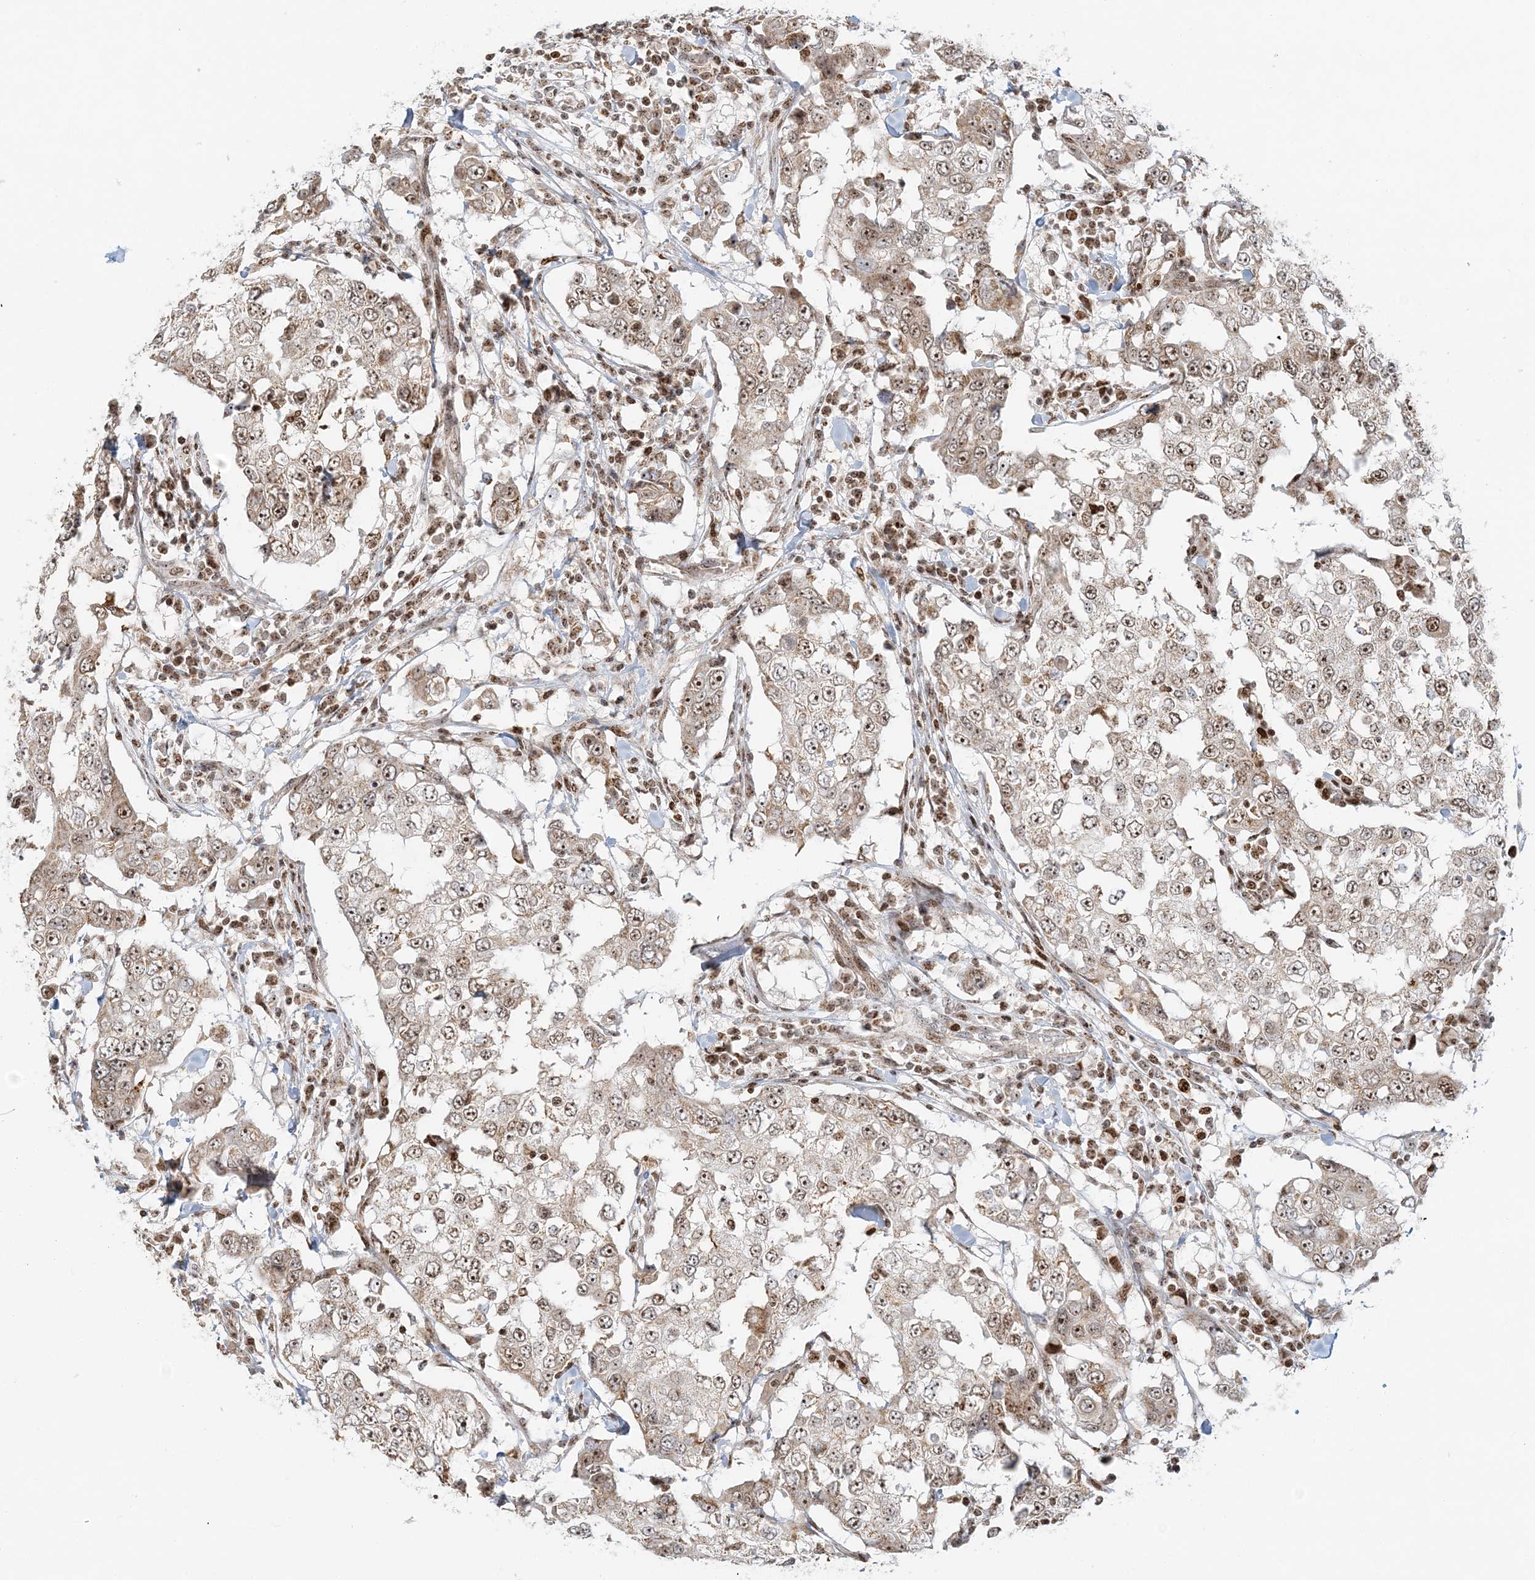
{"staining": {"intensity": "moderate", "quantity": ">75%", "location": "nuclear"}, "tissue": "breast cancer", "cell_type": "Tumor cells", "image_type": "cancer", "snomed": [{"axis": "morphology", "description": "Duct carcinoma"}, {"axis": "topography", "description": "Breast"}], "caption": "Immunohistochemistry (DAB (3,3'-diaminobenzidine)) staining of infiltrating ductal carcinoma (breast) displays moderate nuclear protein staining in approximately >75% of tumor cells.", "gene": "UBE2F", "patient": {"sex": "female", "age": 27}}